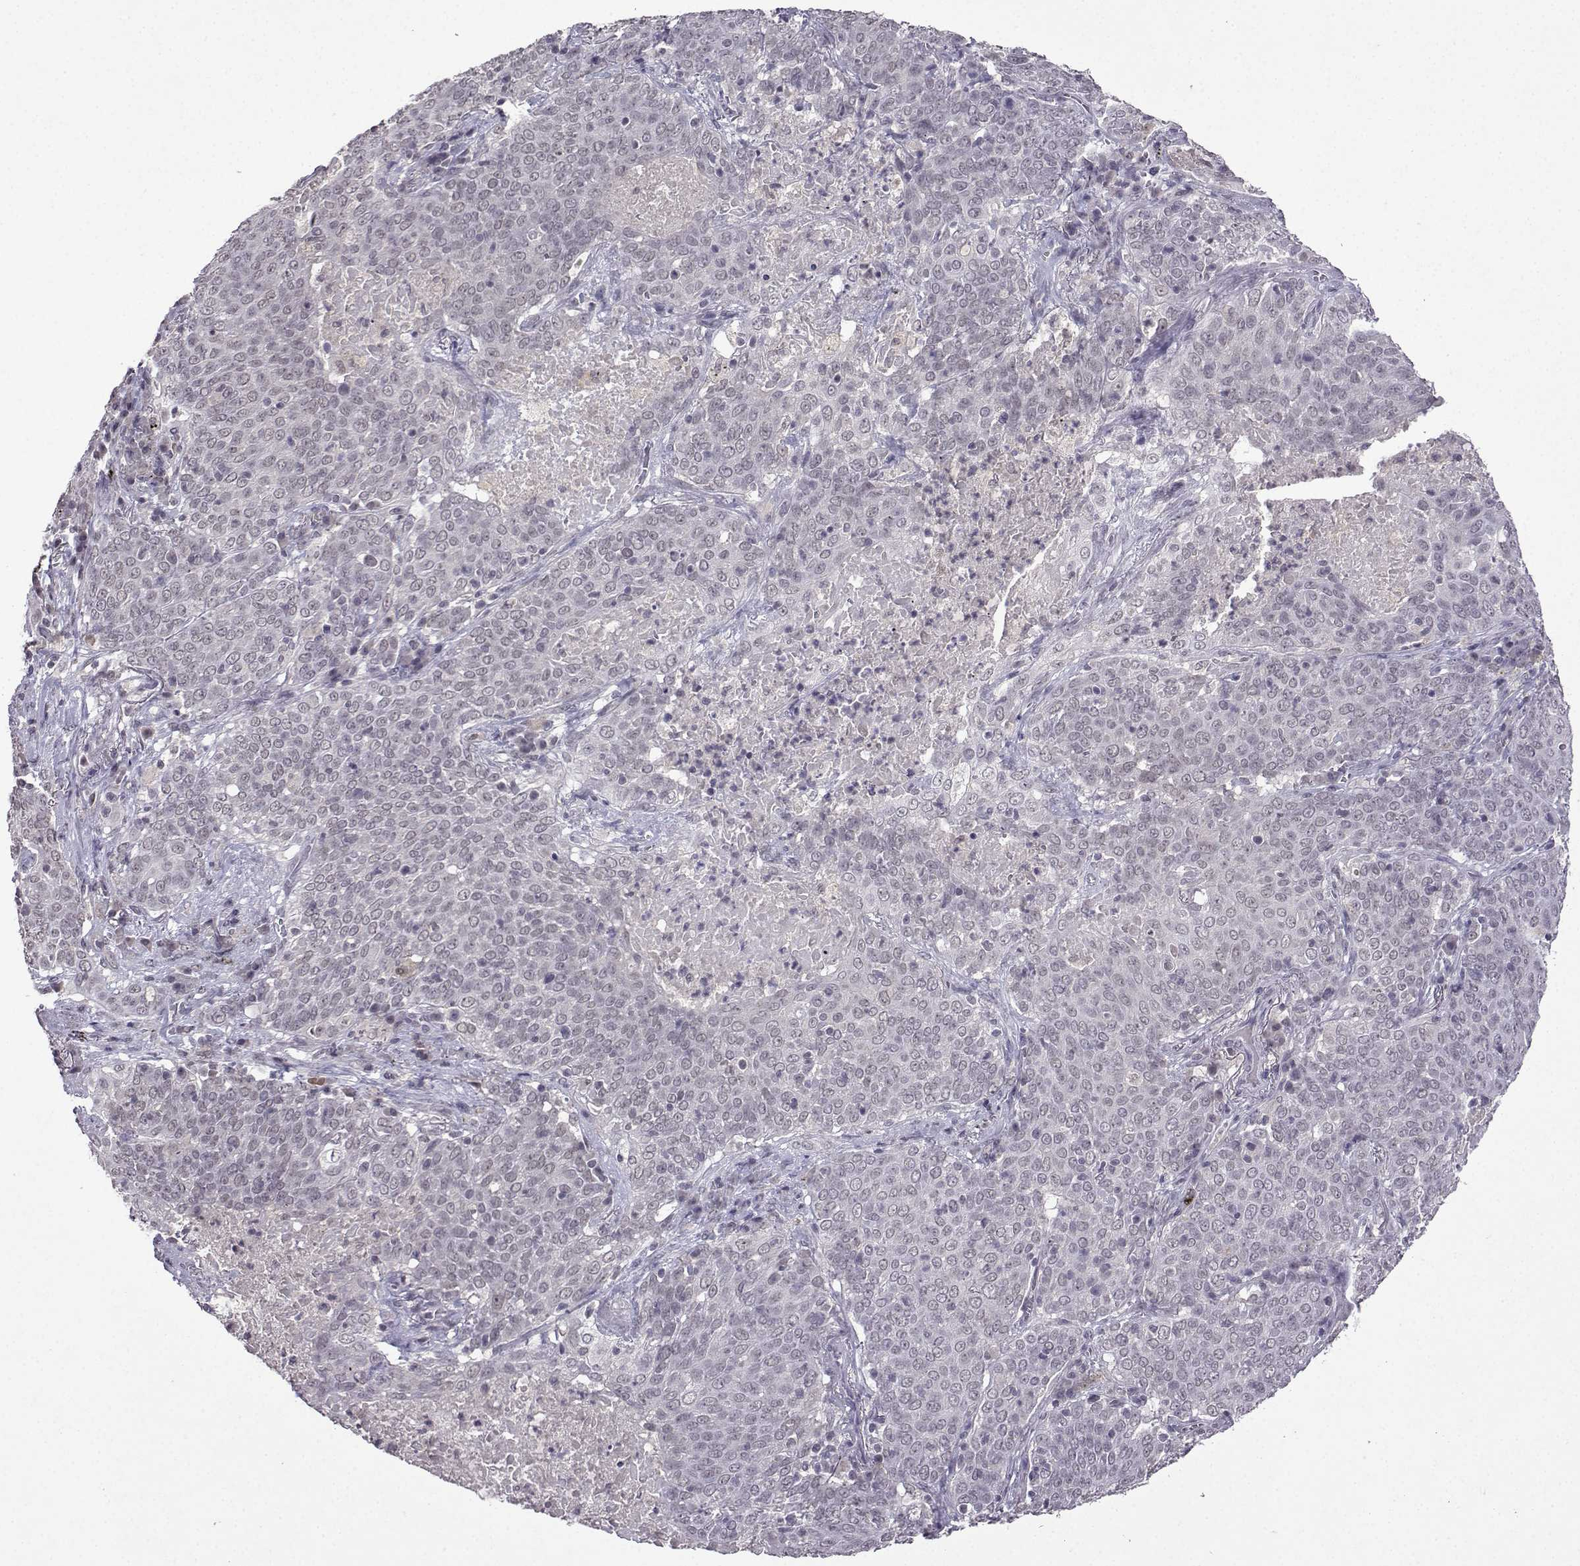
{"staining": {"intensity": "negative", "quantity": "none", "location": "none"}, "tissue": "lung cancer", "cell_type": "Tumor cells", "image_type": "cancer", "snomed": [{"axis": "morphology", "description": "Squamous cell carcinoma, NOS"}, {"axis": "topography", "description": "Lung"}], "caption": "A micrograph of human squamous cell carcinoma (lung) is negative for staining in tumor cells.", "gene": "CCL28", "patient": {"sex": "male", "age": 82}}